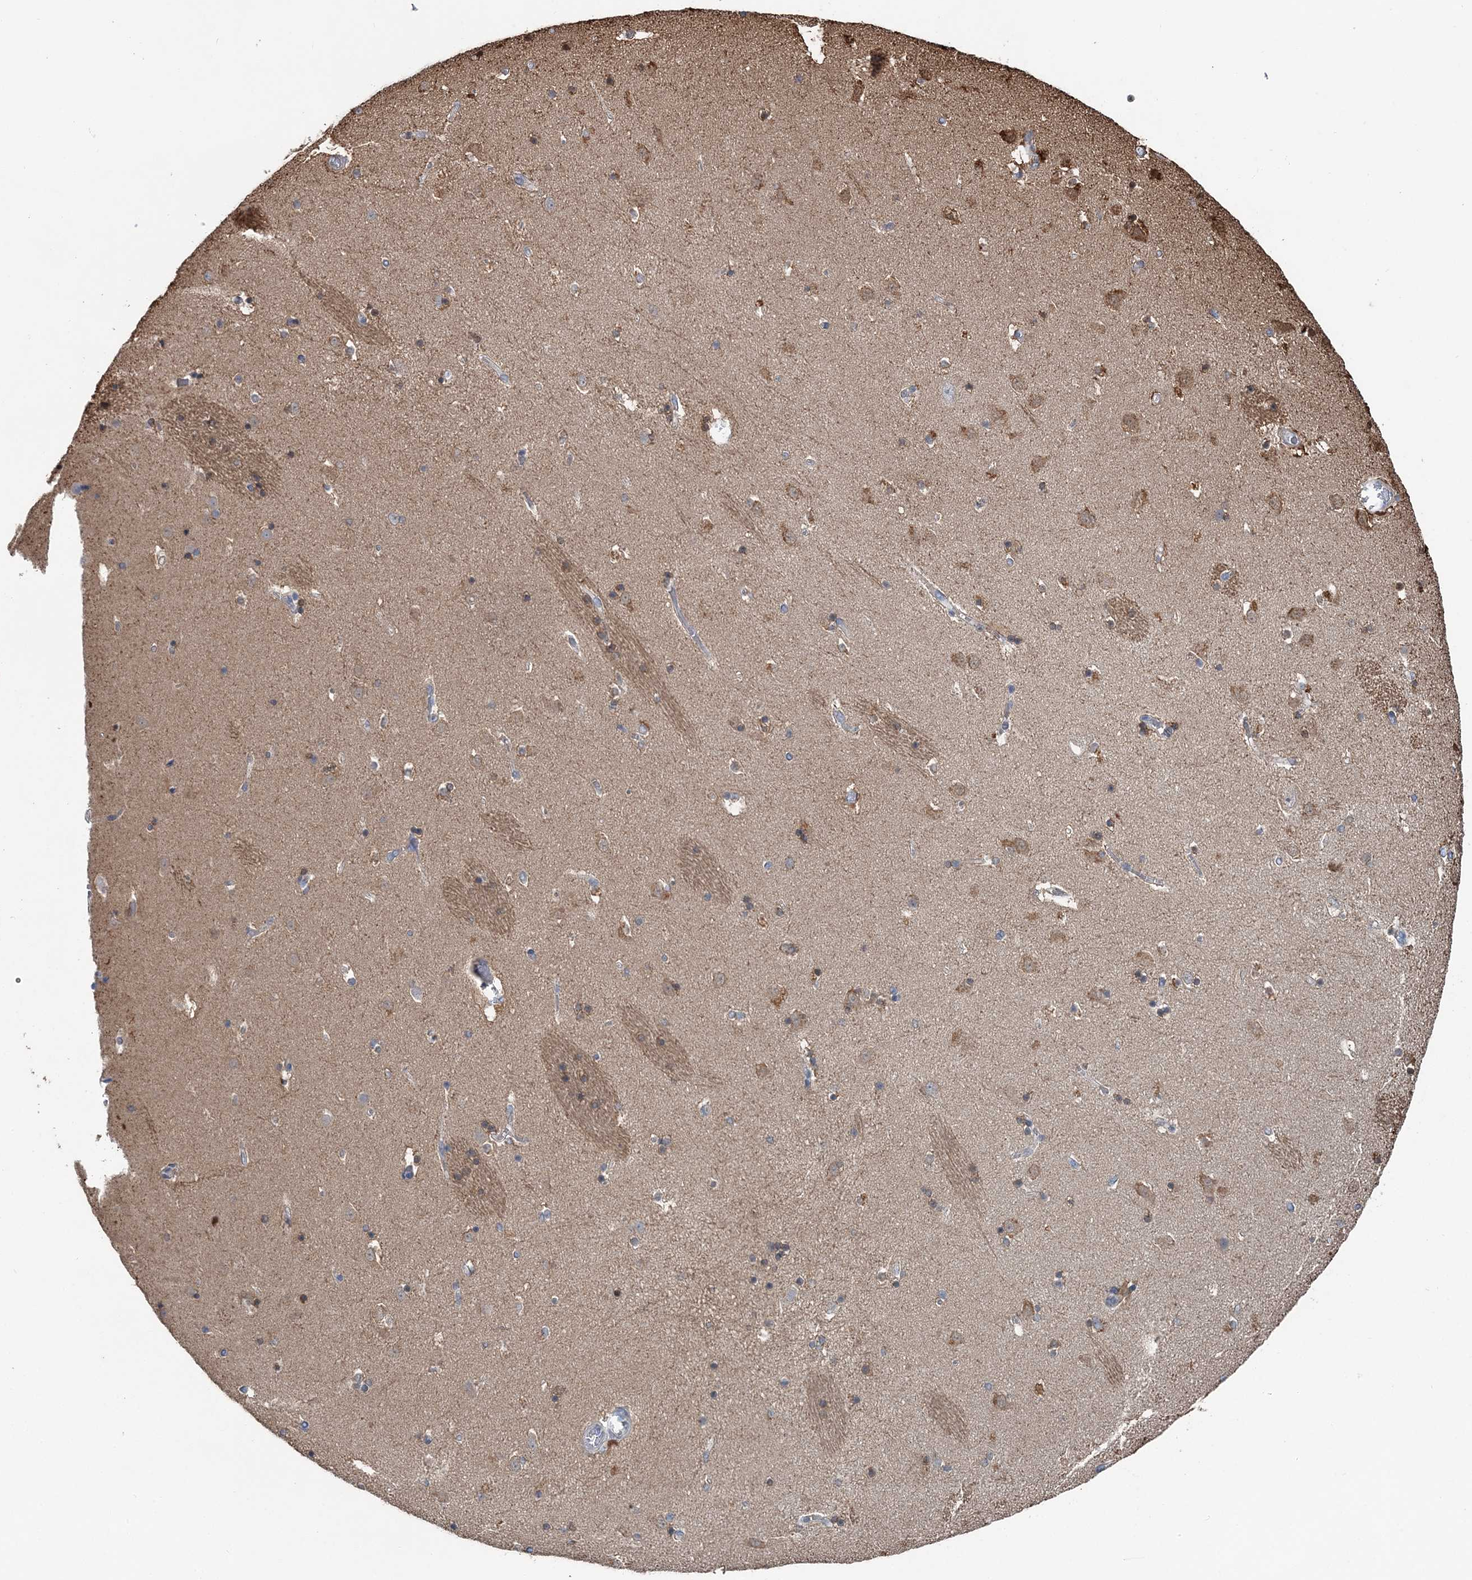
{"staining": {"intensity": "moderate", "quantity": "<25%", "location": "cytoplasmic/membranous"}, "tissue": "caudate", "cell_type": "Glial cells", "image_type": "normal", "snomed": [{"axis": "morphology", "description": "Normal tissue, NOS"}, {"axis": "topography", "description": "Lateral ventricle wall"}], "caption": "Brown immunohistochemical staining in unremarkable human caudate demonstrates moderate cytoplasmic/membranous staining in about <25% of glial cells.", "gene": "SPOPL", "patient": {"sex": "male", "age": 45}}